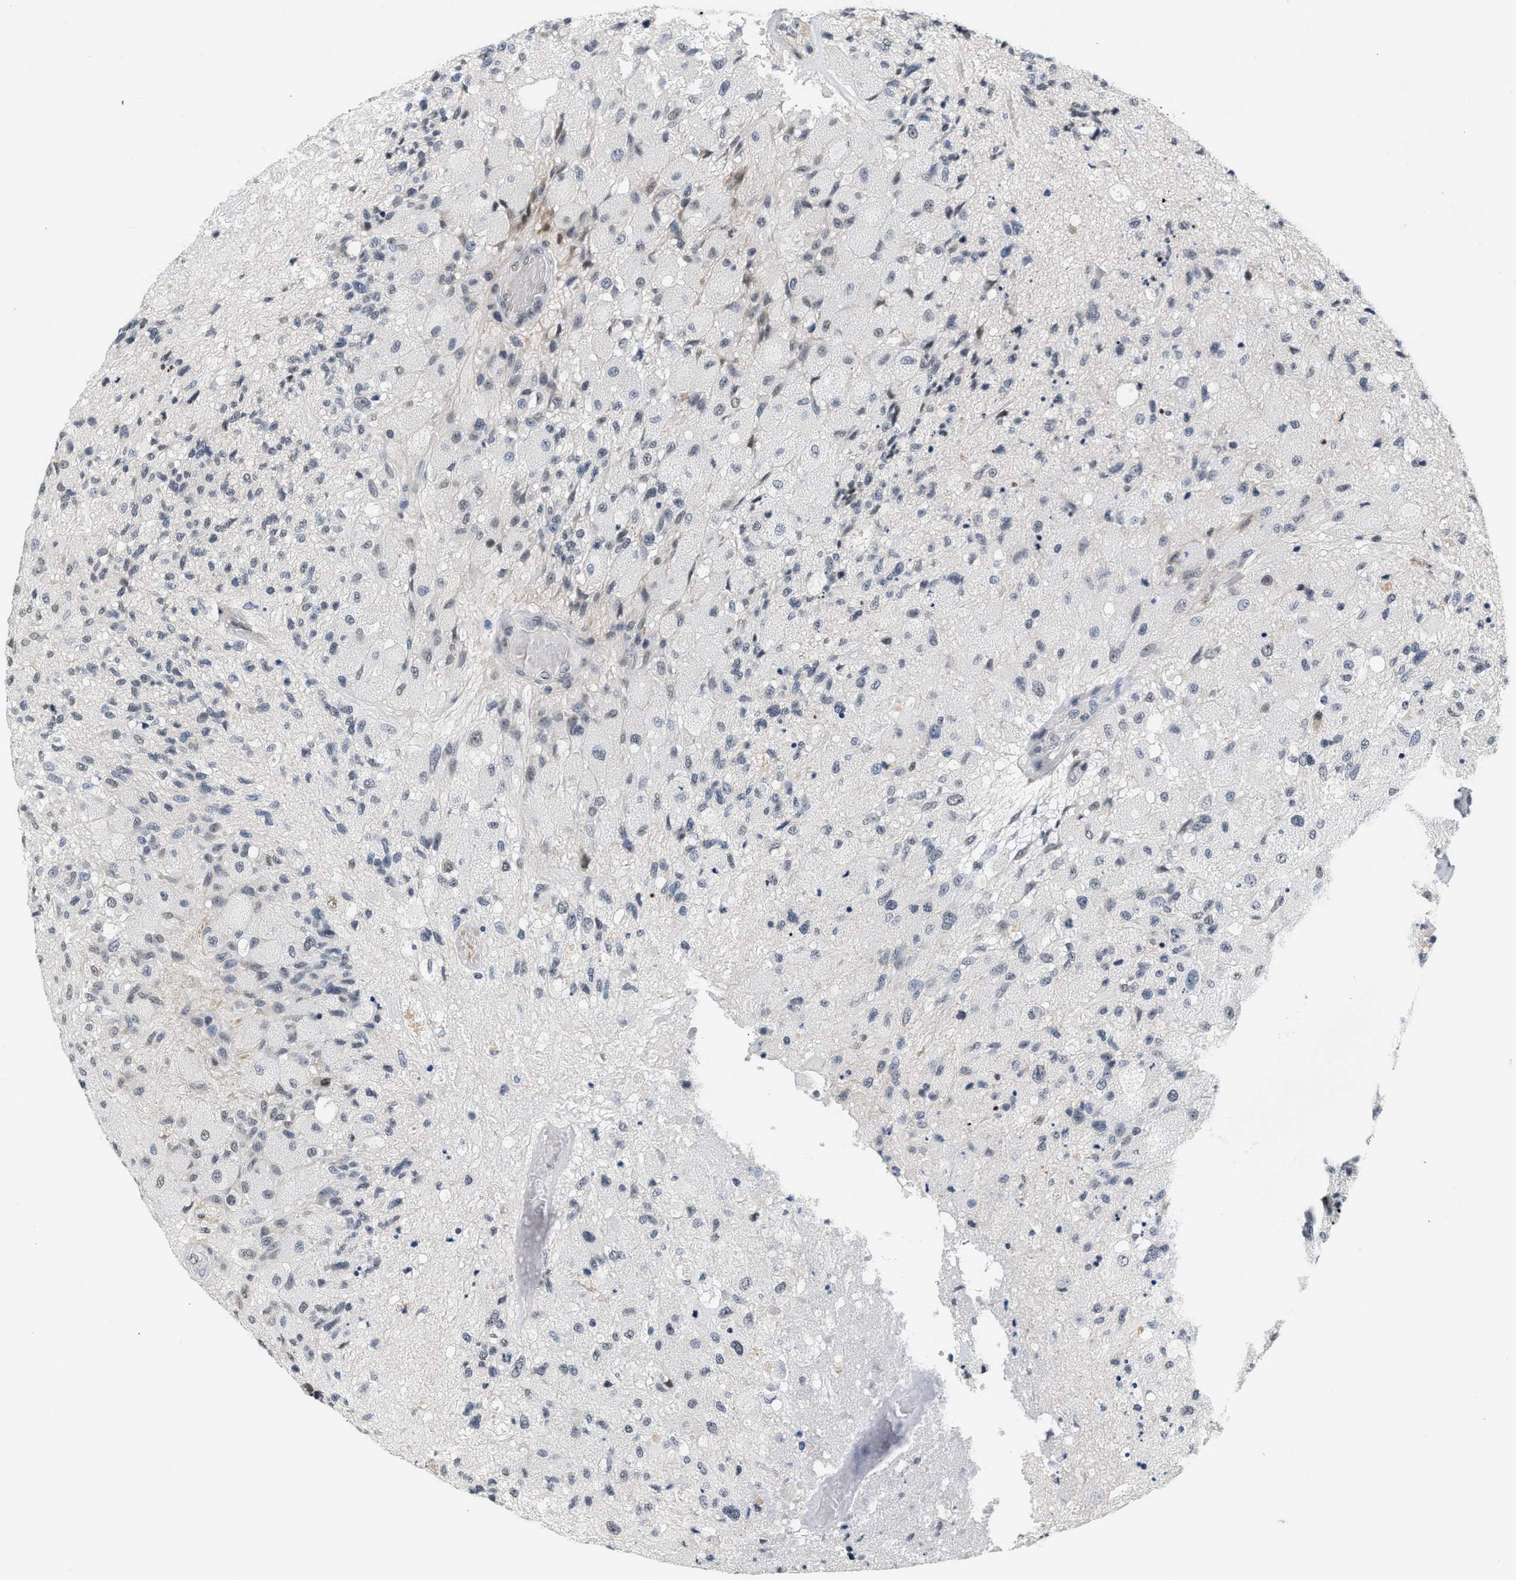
{"staining": {"intensity": "negative", "quantity": "none", "location": "none"}, "tissue": "glioma", "cell_type": "Tumor cells", "image_type": "cancer", "snomed": [{"axis": "morphology", "description": "Normal tissue, NOS"}, {"axis": "morphology", "description": "Glioma, malignant, High grade"}, {"axis": "topography", "description": "Cerebral cortex"}], "caption": "The IHC histopathology image has no significant staining in tumor cells of malignant glioma (high-grade) tissue.", "gene": "RAF1", "patient": {"sex": "male", "age": 77}}